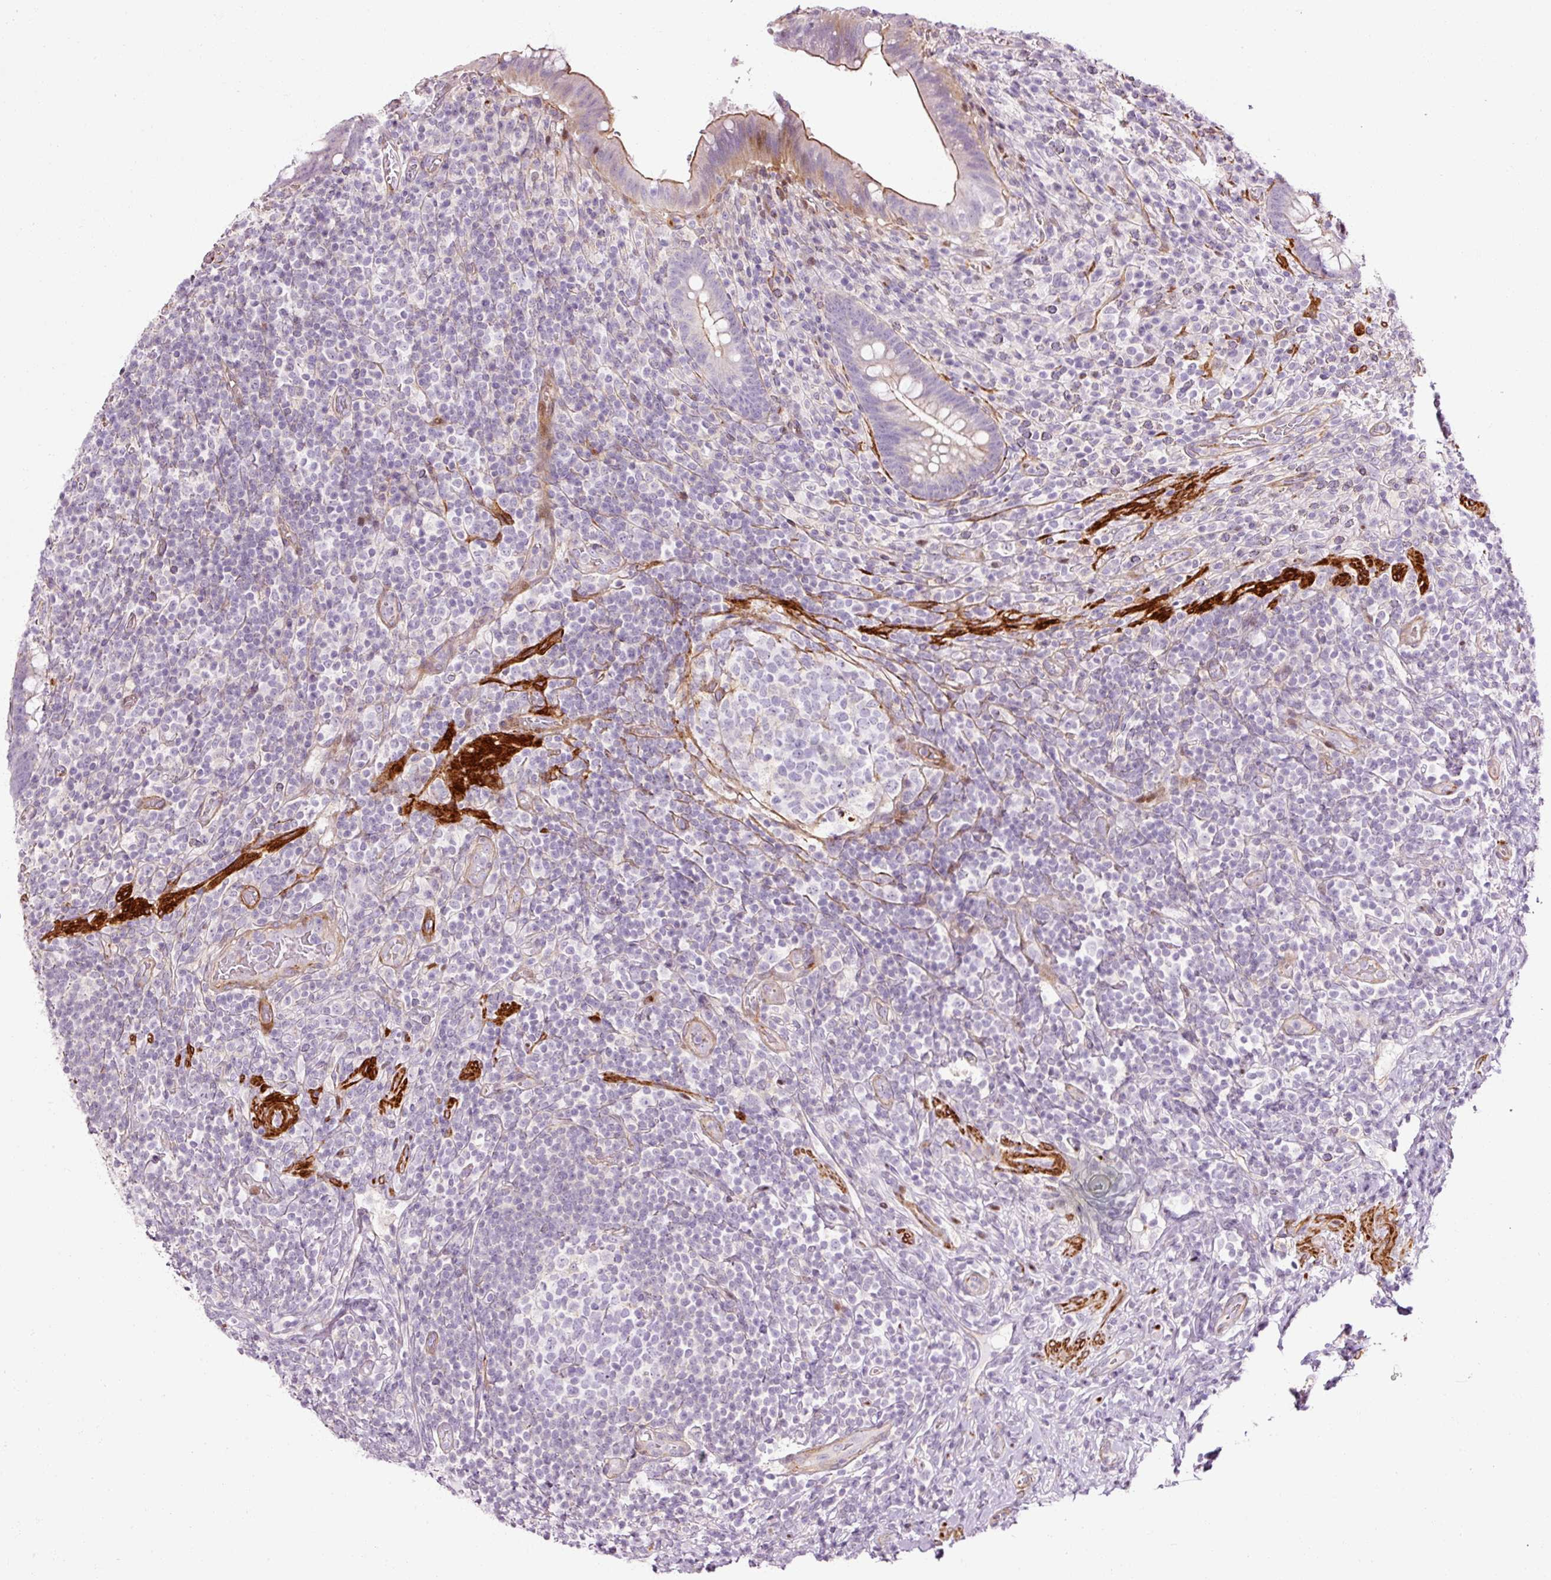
{"staining": {"intensity": "moderate", "quantity": "25%-75%", "location": "cytoplasmic/membranous,nuclear"}, "tissue": "appendix", "cell_type": "Glandular cells", "image_type": "normal", "snomed": [{"axis": "morphology", "description": "Normal tissue, NOS"}, {"axis": "topography", "description": "Appendix"}], "caption": "Protein staining shows moderate cytoplasmic/membranous,nuclear expression in about 25%-75% of glandular cells in unremarkable appendix. (Brightfield microscopy of DAB IHC at high magnification).", "gene": "ANKRD20A1", "patient": {"sex": "female", "age": 43}}